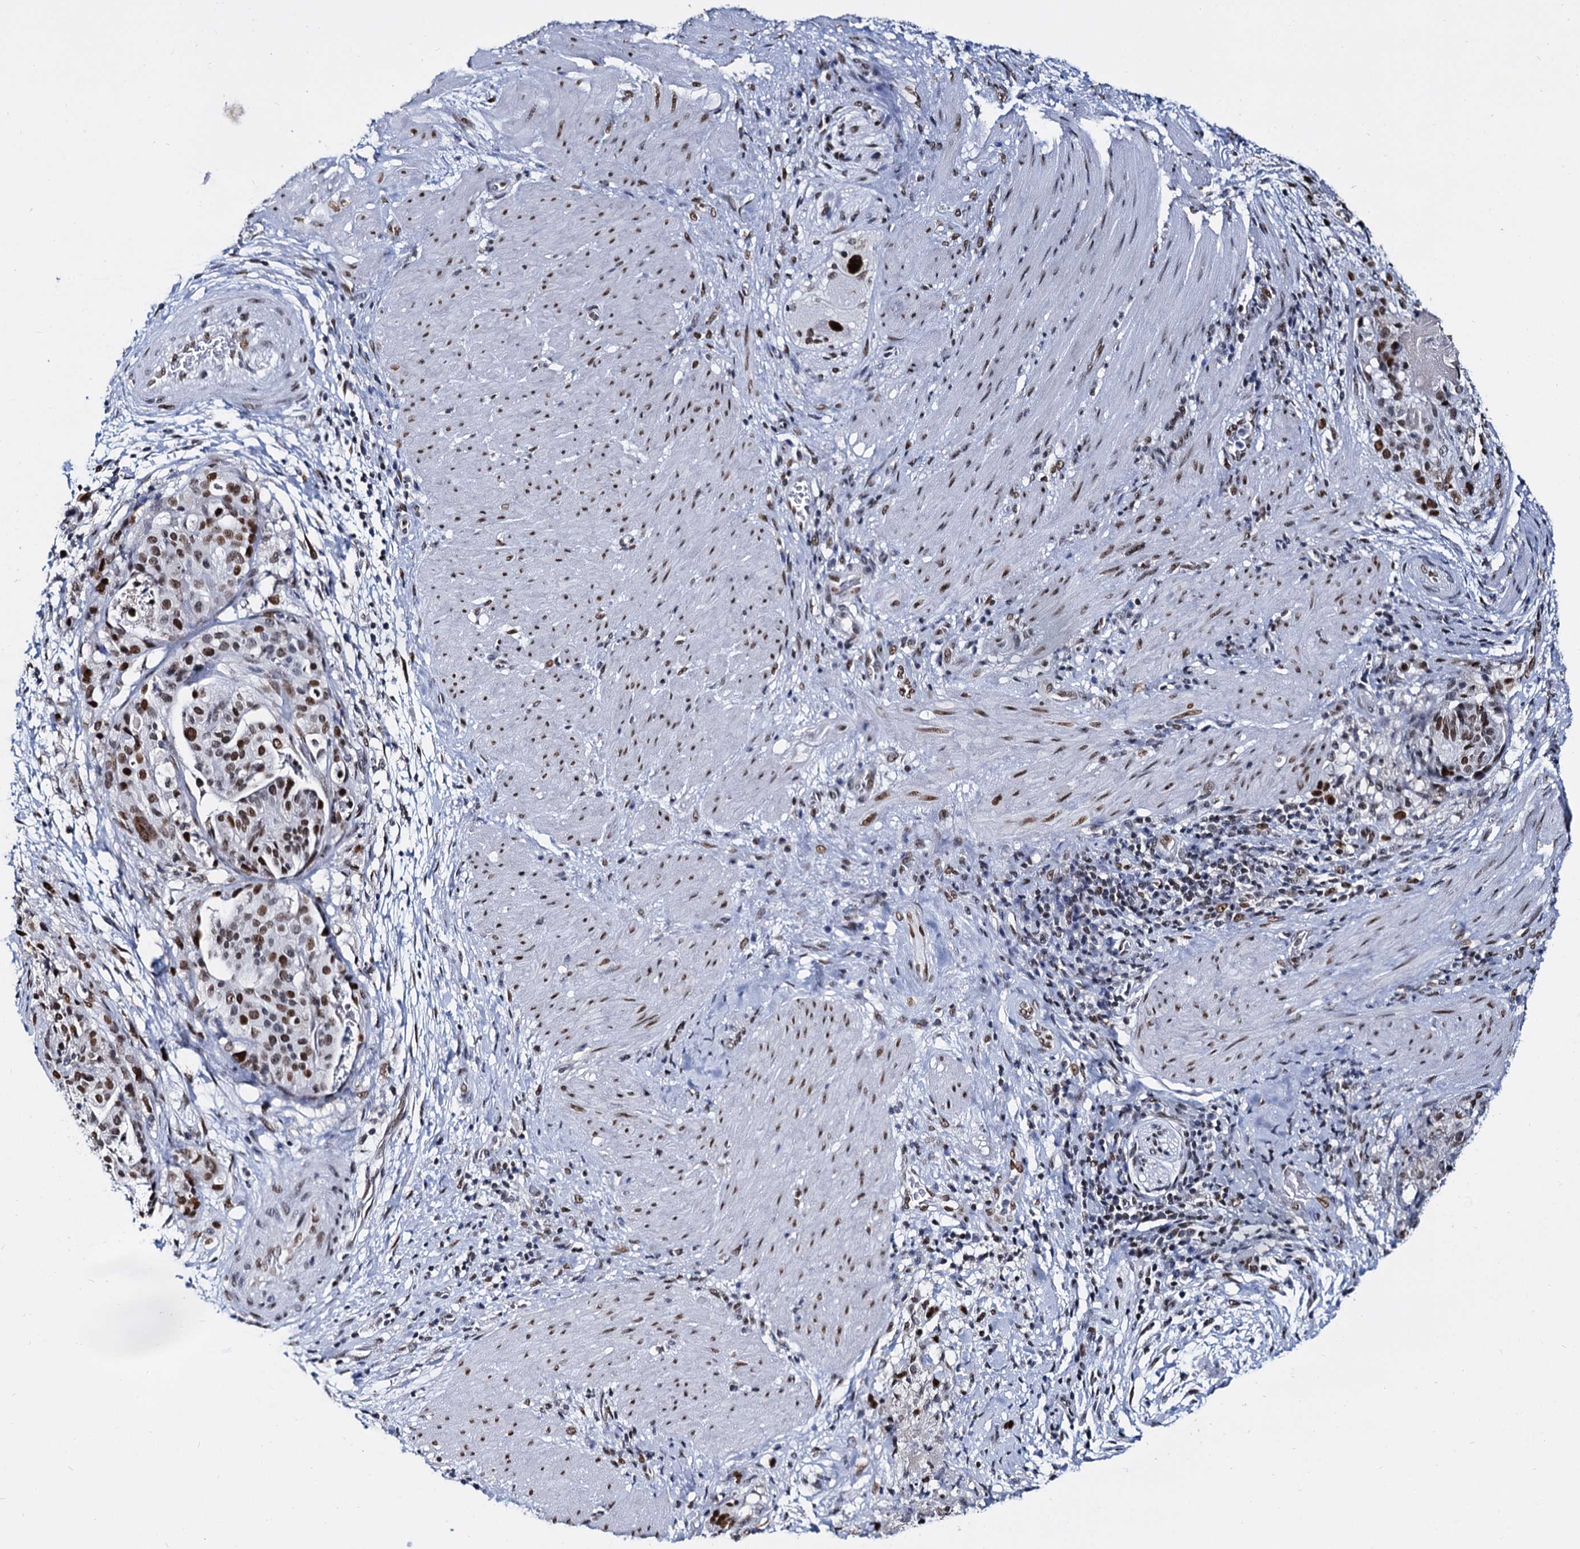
{"staining": {"intensity": "strong", "quantity": ">75%", "location": "nuclear"}, "tissue": "stomach cancer", "cell_type": "Tumor cells", "image_type": "cancer", "snomed": [{"axis": "morphology", "description": "Adenocarcinoma, NOS"}, {"axis": "topography", "description": "Stomach"}], "caption": "Immunohistochemistry (IHC) of stomach adenocarcinoma exhibits high levels of strong nuclear positivity in about >75% of tumor cells. (brown staining indicates protein expression, while blue staining denotes nuclei).", "gene": "CMAS", "patient": {"sex": "male", "age": 48}}